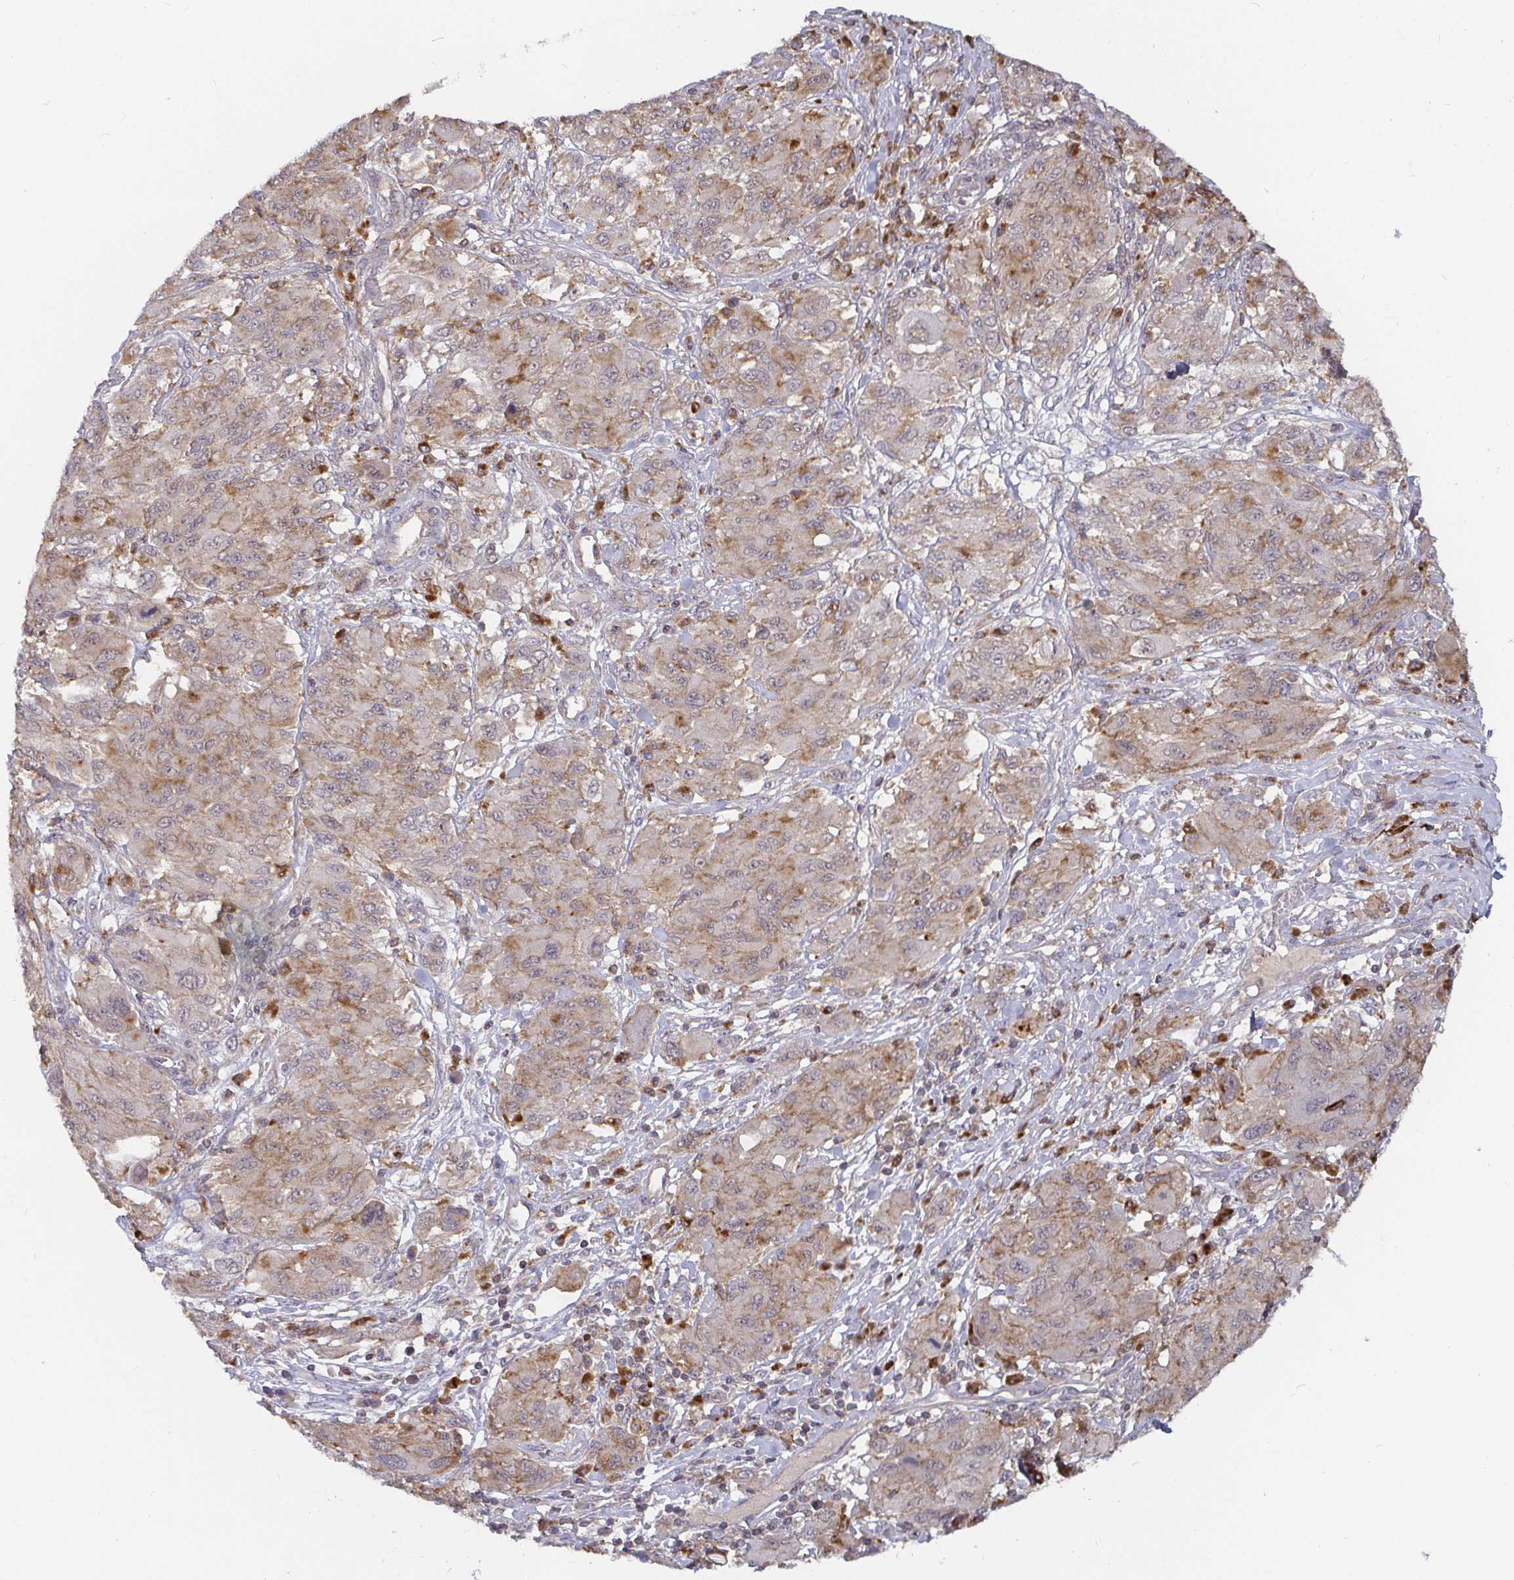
{"staining": {"intensity": "weak", "quantity": "<25%", "location": "cytoplasmic/membranous"}, "tissue": "melanoma", "cell_type": "Tumor cells", "image_type": "cancer", "snomed": [{"axis": "morphology", "description": "Malignant melanoma, NOS"}, {"axis": "topography", "description": "Skin"}], "caption": "DAB immunohistochemical staining of melanoma displays no significant expression in tumor cells.", "gene": "CDH18", "patient": {"sex": "female", "age": 91}}